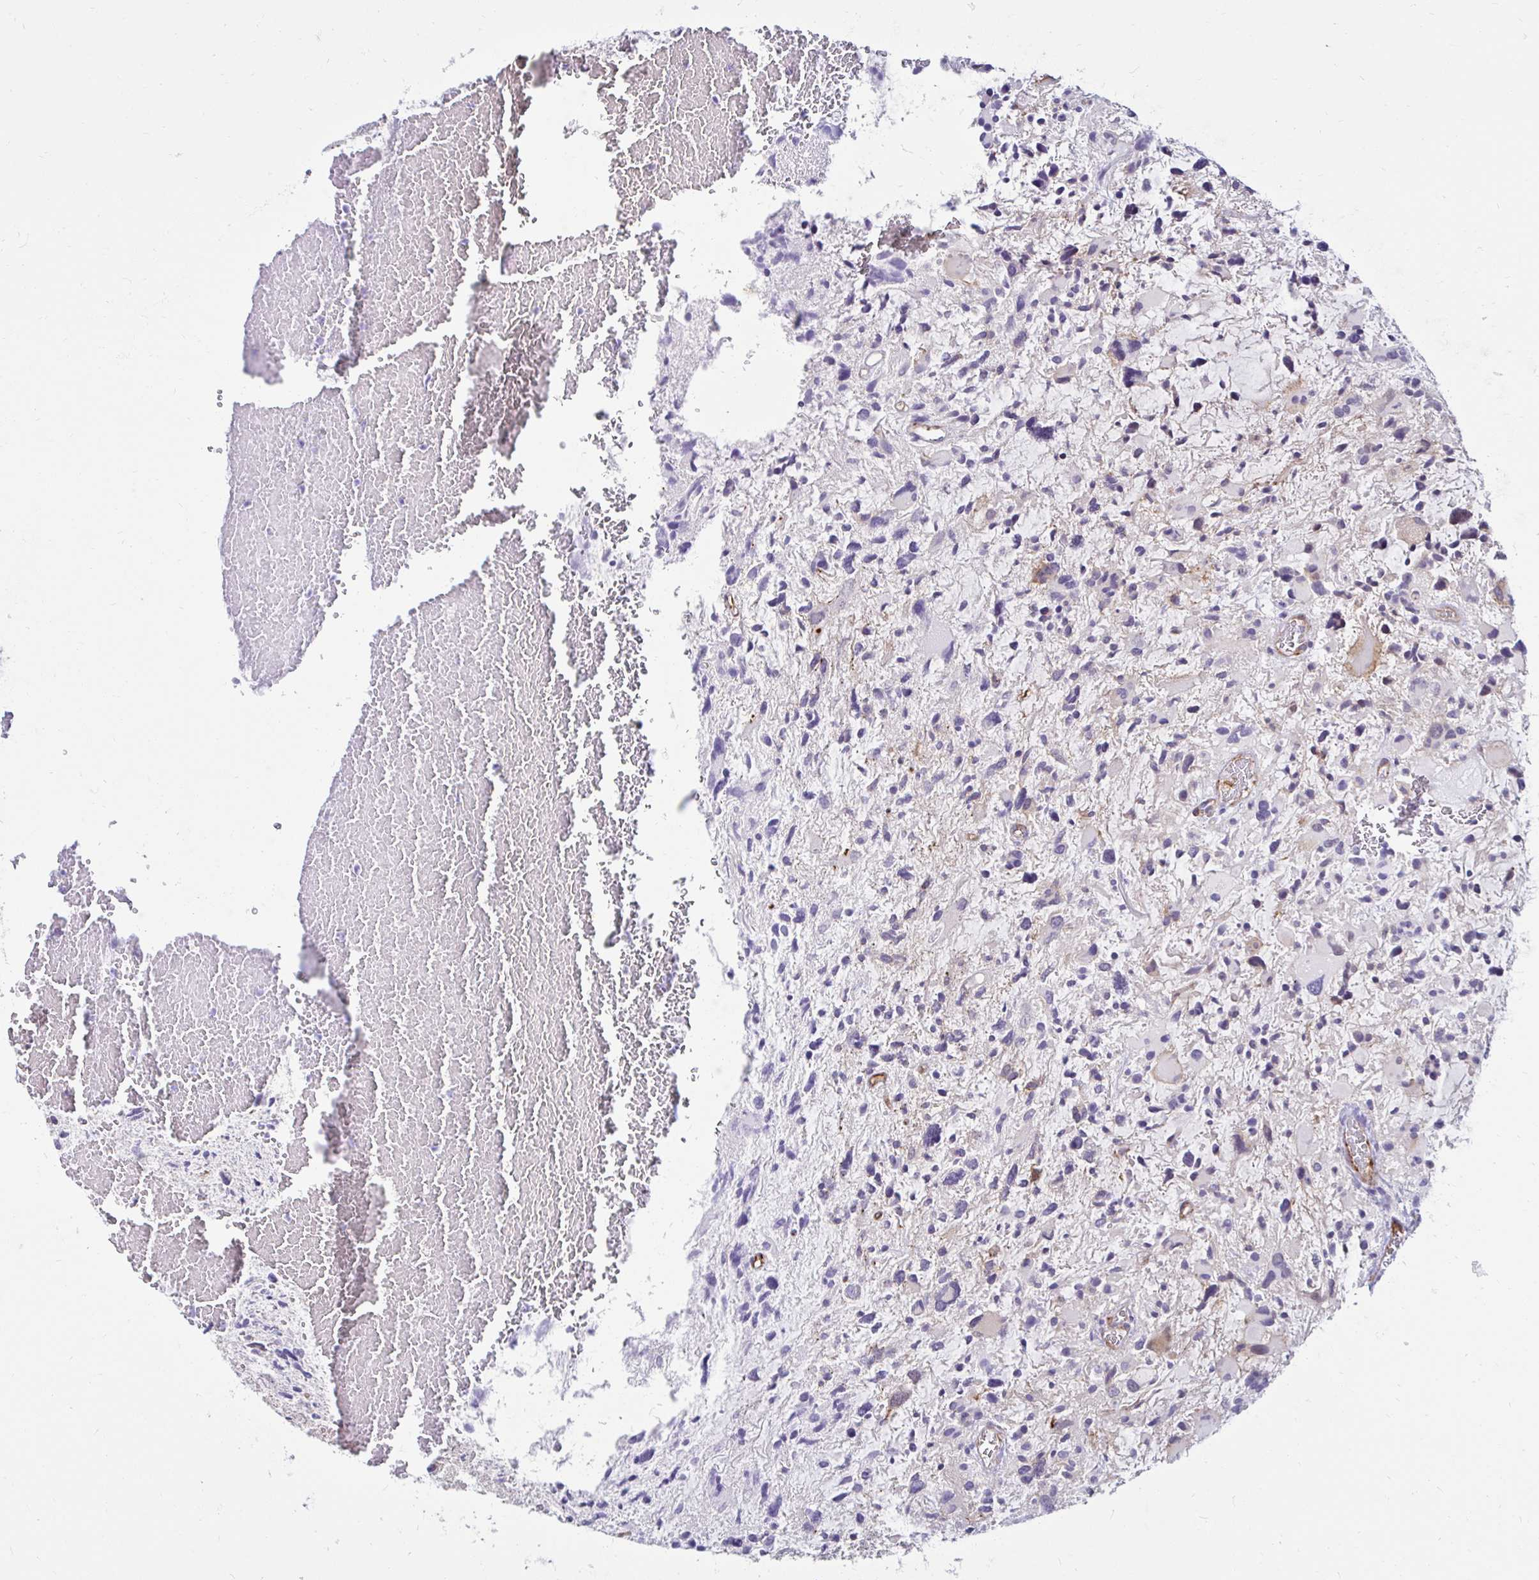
{"staining": {"intensity": "negative", "quantity": "none", "location": "none"}, "tissue": "glioma", "cell_type": "Tumor cells", "image_type": "cancer", "snomed": [{"axis": "morphology", "description": "Glioma, malignant, High grade"}, {"axis": "topography", "description": "Brain"}], "caption": "The image shows no significant positivity in tumor cells of malignant high-grade glioma.", "gene": "ANKRD62", "patient": {"sex": "female", "age": 11}}